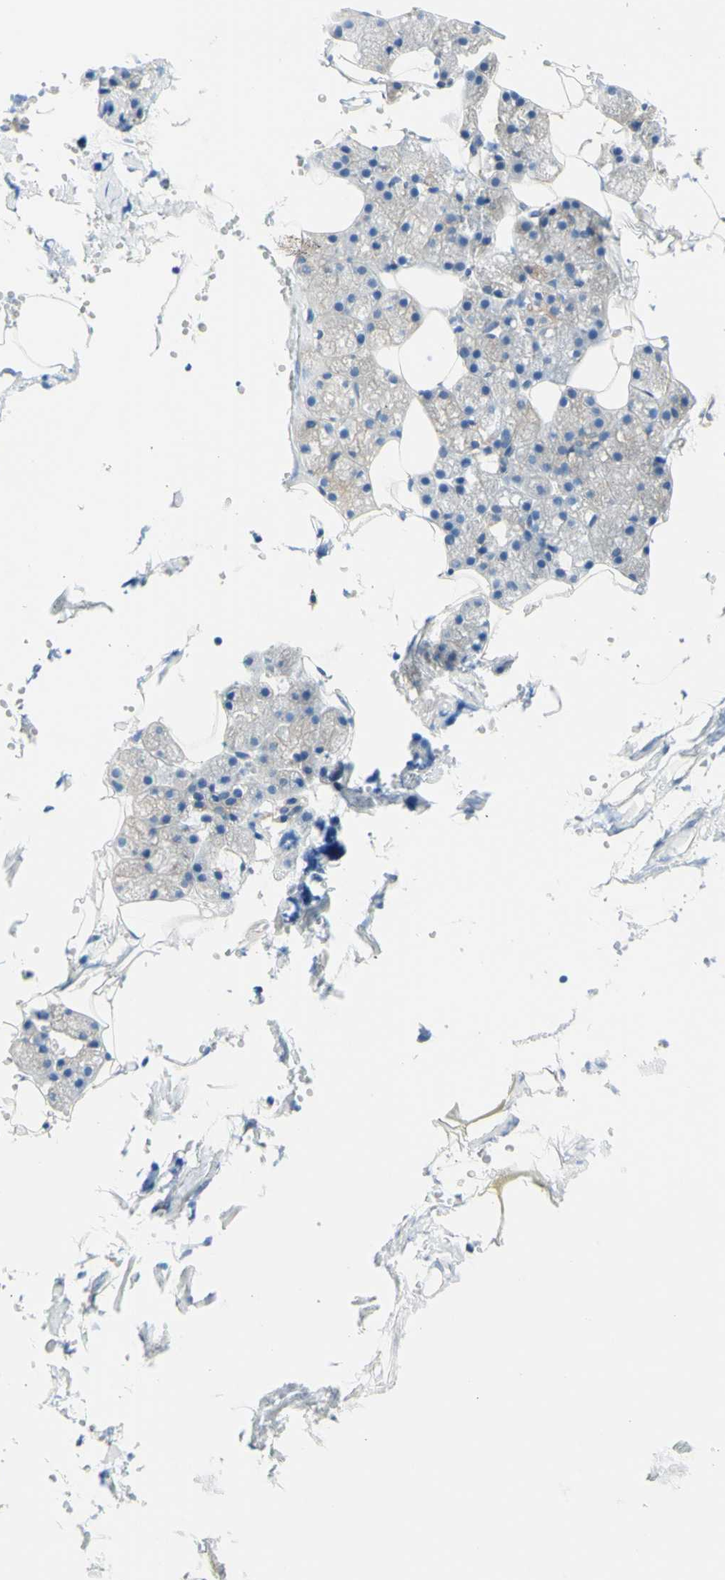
{"staining": {"intensity": "weak", "quantity": "<25%", "location": "cytoplasmic/membranous"}, "tissue": "salivary gland", "cell_type": "Glandular cells", "image_type": "normal", "snomed": [{"axis": "morphology", "description": "Normal tissue, NOS"}, {"axis": "topography", "description": "Salivary gland"}], "caption": "Micrograph shows no protein expression in glandular cells of normal salivary gland.", "gene": "RETREG2", "patient": {"sex": "male", "age": 62}}